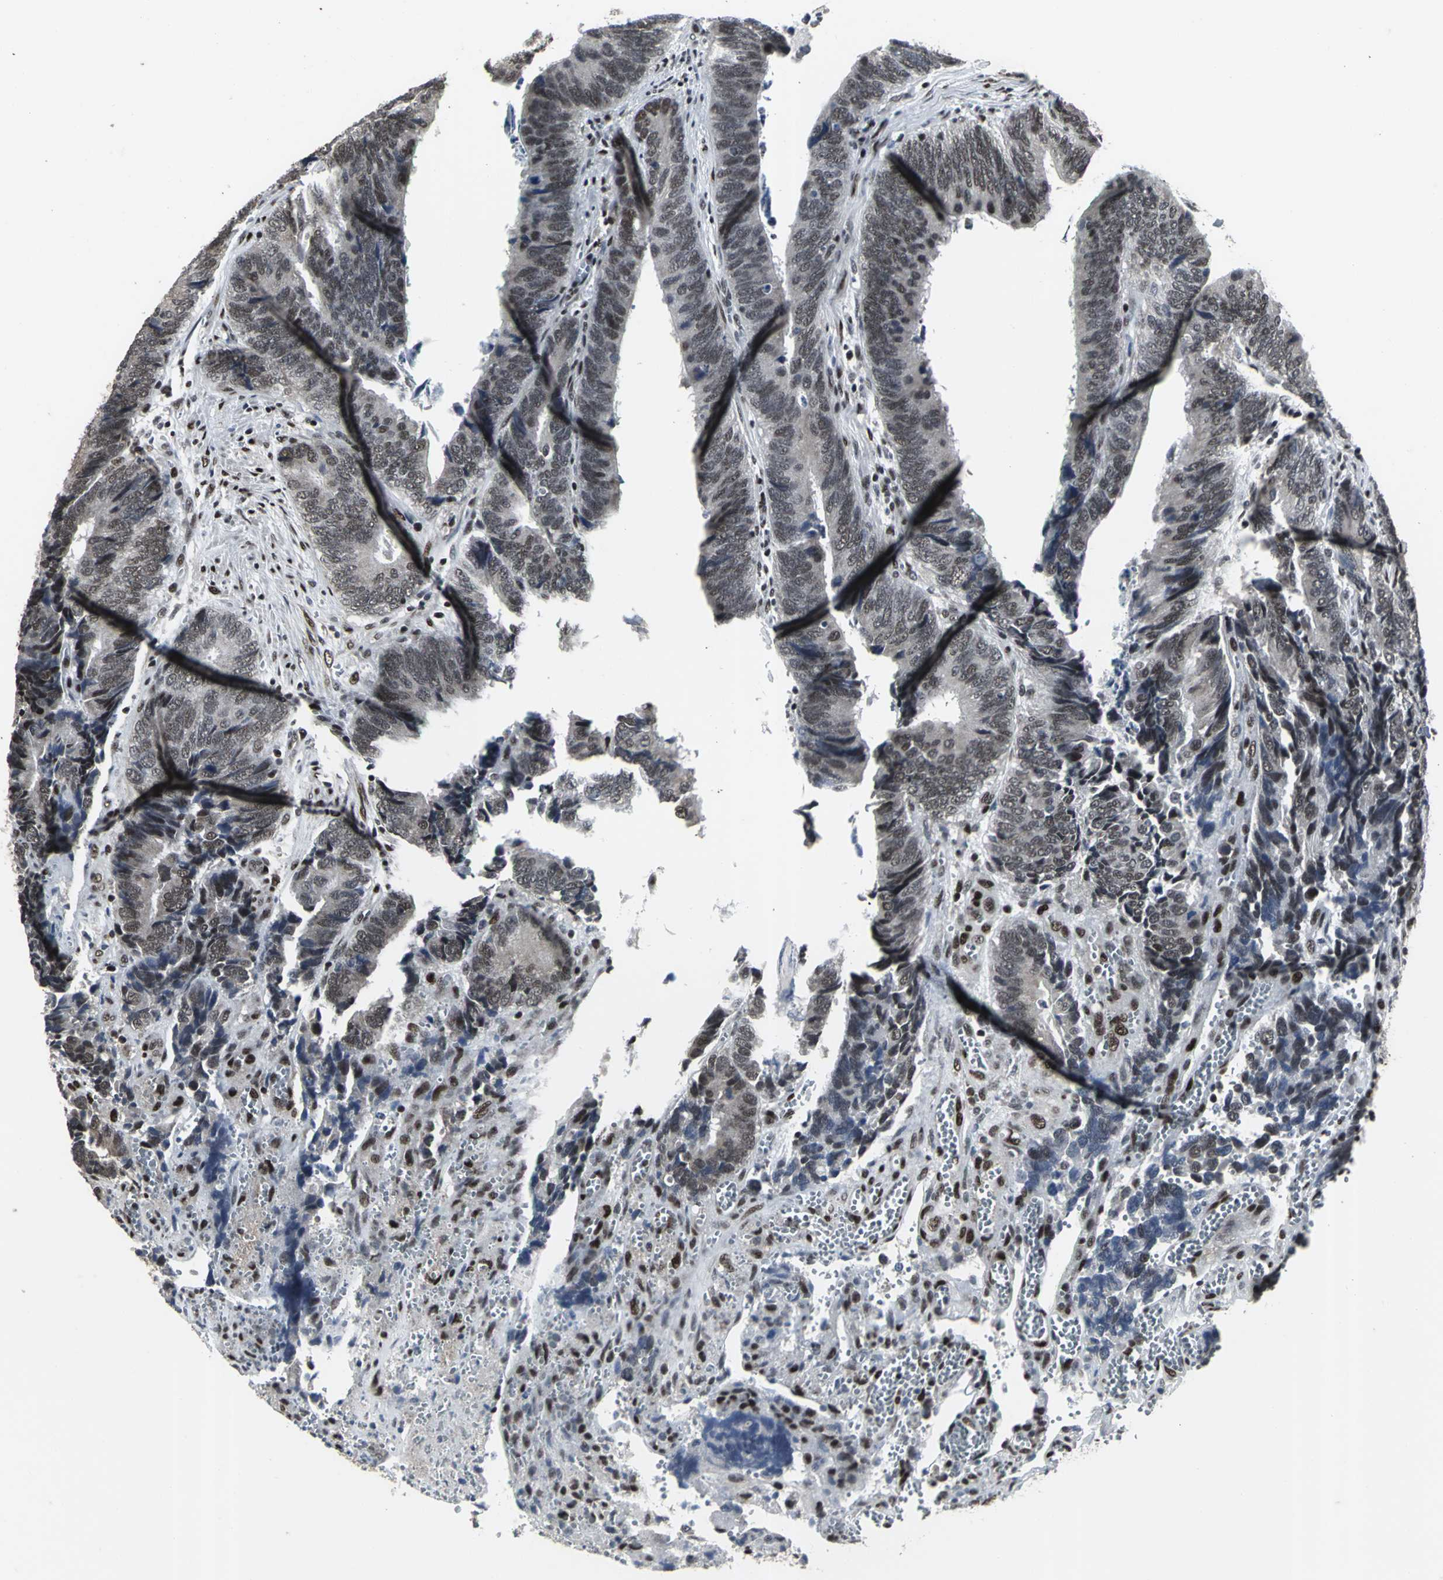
{"staining": {"intensity": "moderate", "quantity": "25%-75%", "location": "nuclear"}, "tissue": "colorectal cancer", "cell_type": "Tumor cells", "image_type": "cancer", "snomed": [{"axis": "morphology", "description": "Adenocarcinoma, NOS"}, {"axis": "topography", "description": "Colon"}], "caption": "Immunohistochemistry of adenocarcinoma (colorectal) exhibits medium levels of moderate nuclear expression in approximately 25%-75% of tumor cells.", "gene": "SRF", "patient": {"sex": "male", "age": 72}}